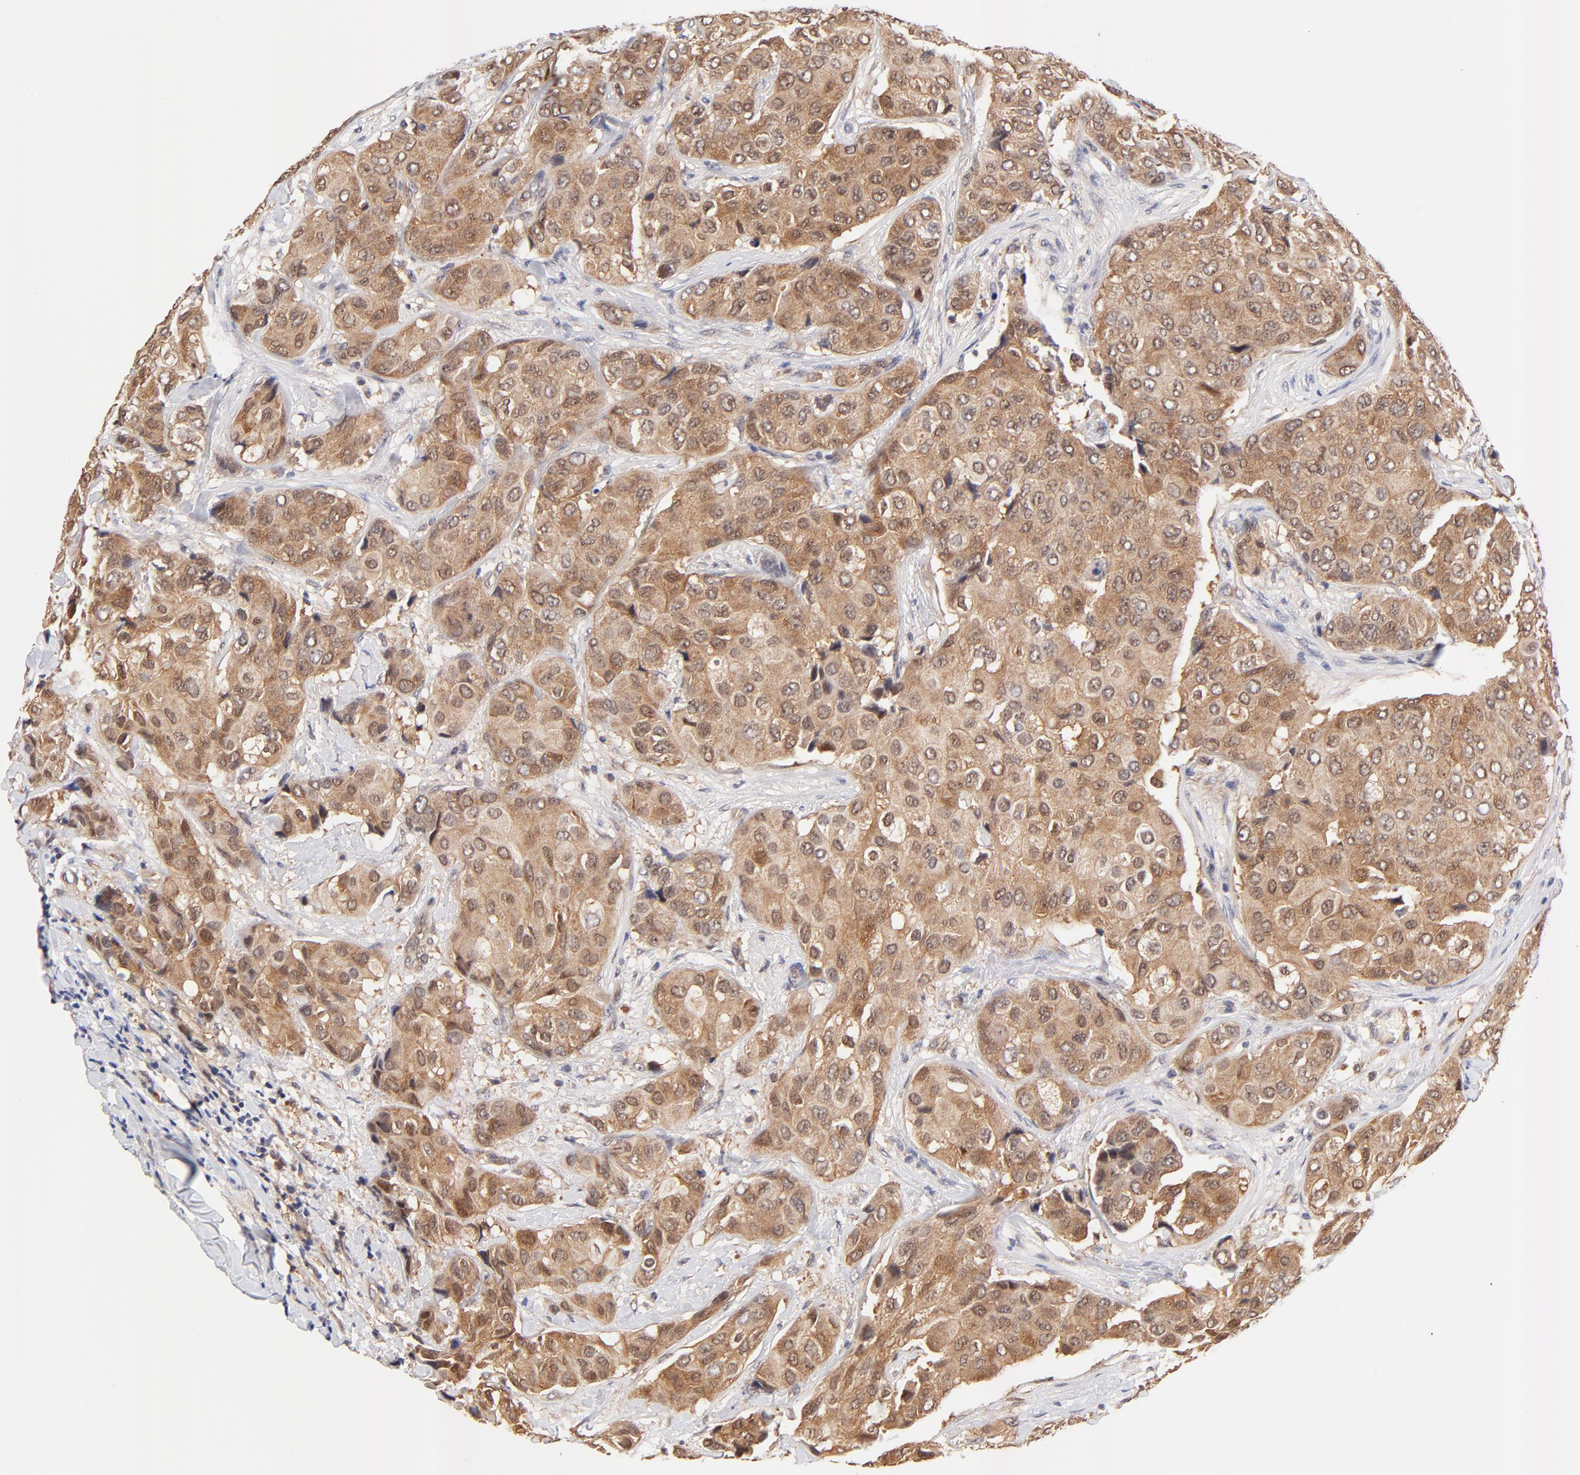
{"staining": {"intensity": "moderate", "quantity": ">75%", "location": "cytoplasmic/membranous,nuclear"}, "tissue": "breast cancer", "cell_type": "Tumor cells", "image_type": "cancer", "snomed": [{"axis": "morphology", "description": "Duct carcinoma"}, {"axis": "topography", "description": "Breast"}], "caption": "Immunohistochemical staining of breast cancer demonstrates medium levels of moderate cytoplasmic/membranous and nuclear protein staining in about >75% of tumor cells.", "gene": "TXNL1", "patient": {"sex": "female", "age": 68}}